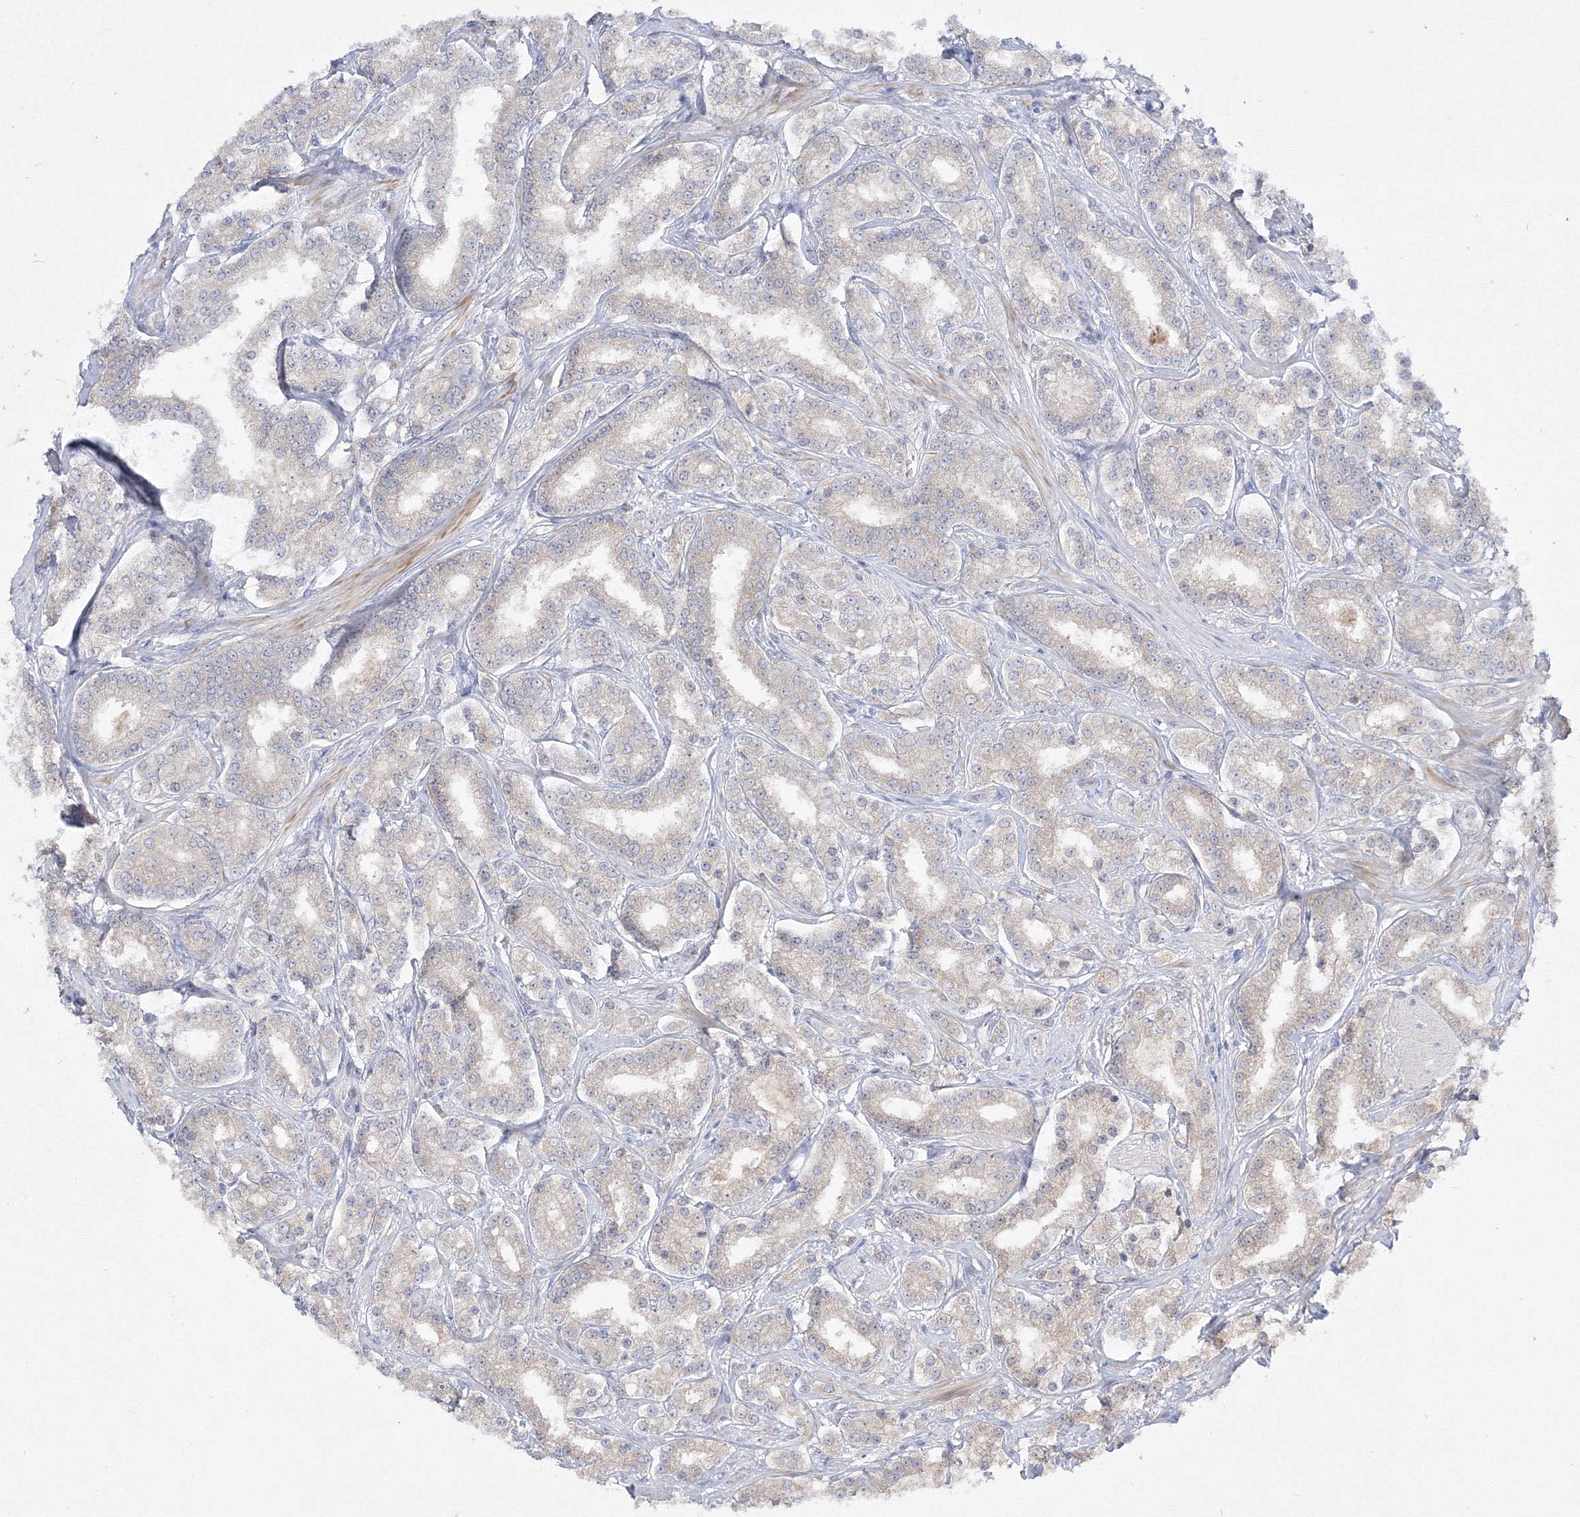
{"staining": {"intensity": "weak", "quantity": "<25%", "location": "cytoplasmic/membranous"}, "tissue": "prostate cancer", "cell_type": "Tumor cells", "image_type": "cancer", "snomed": [{"axis": "morphology", "description": "Normal tissue, NOS"}, {"axis": "morphology", "description": "Adenocarcinoma, High grade"}, {"axis": "topography", "description": "Prostate"}], "caption": "A high-resolution image shows immunohistochemistry (IHC) staining of prostate cancer, which reveals no significant staining in tumor cells.", "gene": "FBXL8", "patient": {"sex": "male", "age": 83}}